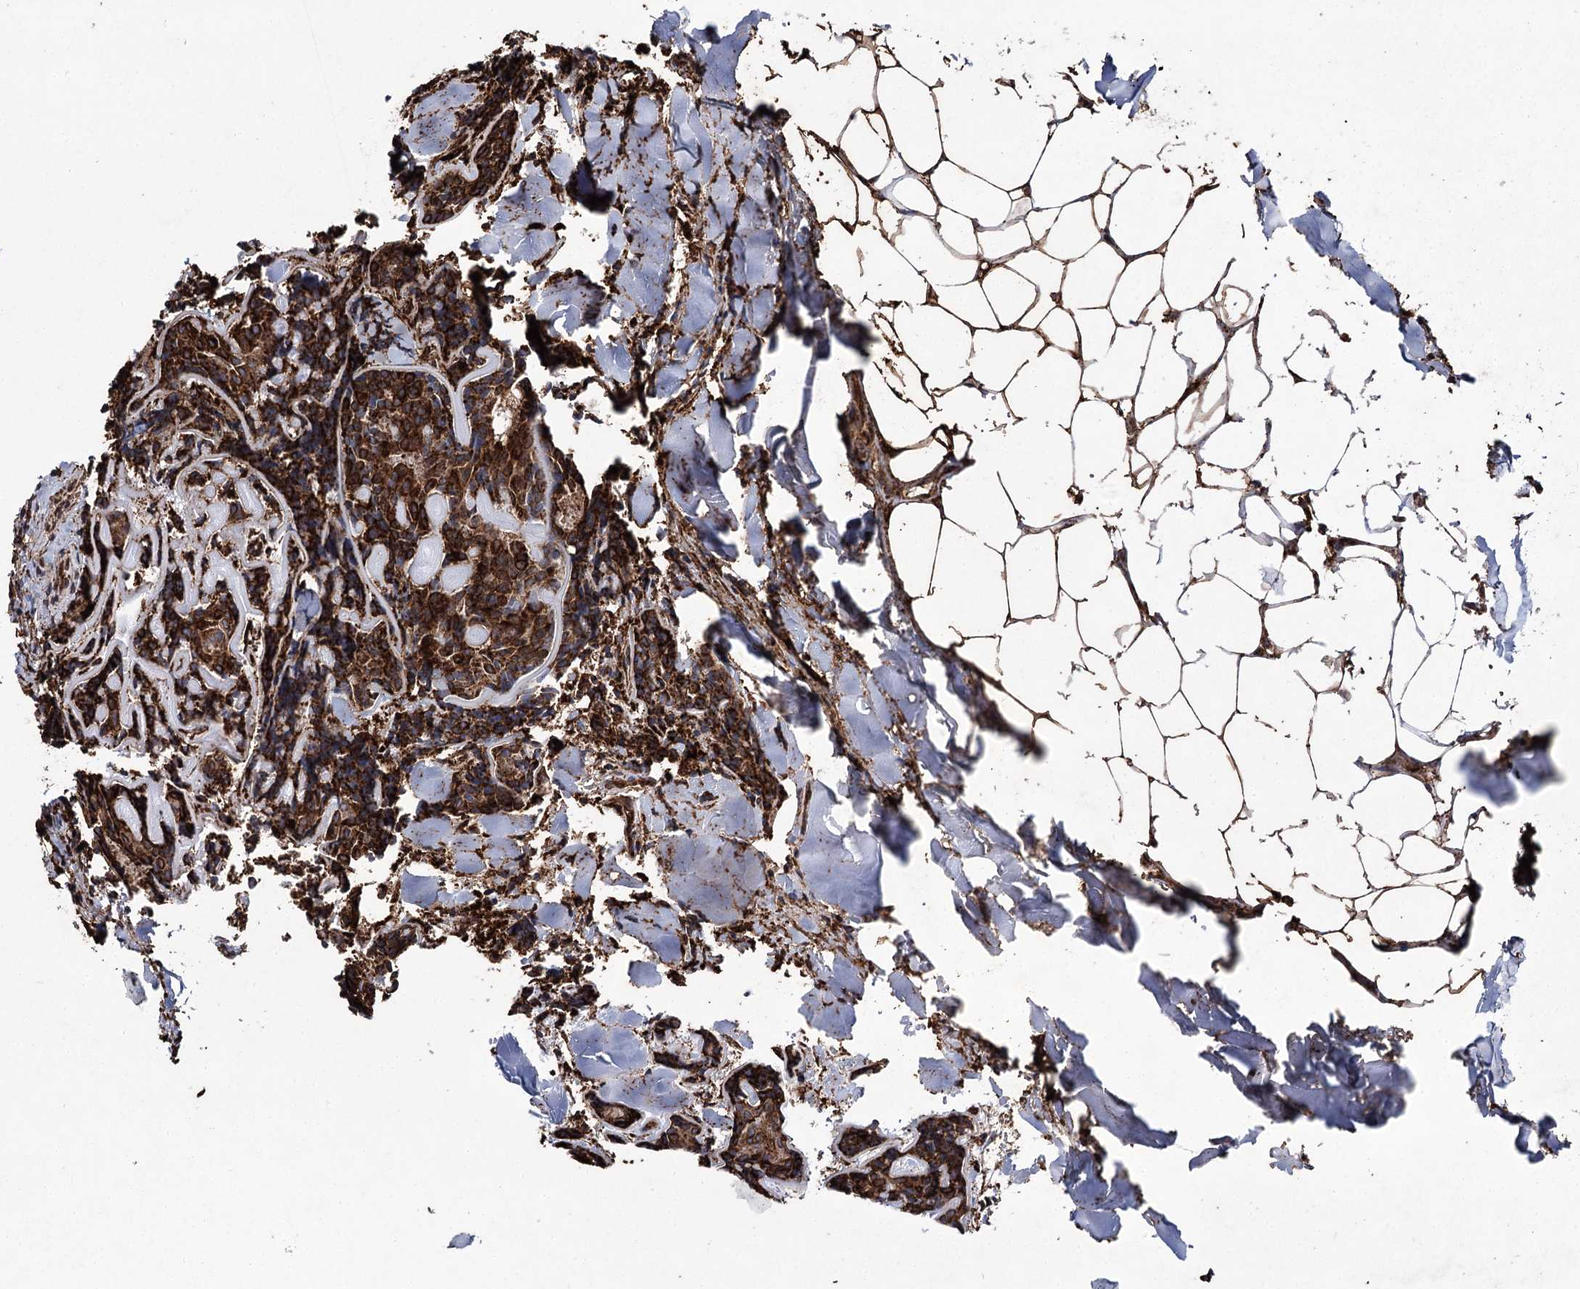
{"staining": {"intensity": "strong", "quantity": ">75%", "location": "cytoplasmic/membranous"}, "tissue": "head and neck cancer", "cell_type": "Tumor cells", "image_type": "cancer", "snomed": [{"axis": "morphology", "description": "Adenocarcinoma, NOS"}, {"axis": "topography", "description": "Salivary gland"}, {"axis": "topography", "description": "Head-Neck"}], "caption": "Head and neck cancer (adenocarcinoma) stained with DAB (3,3'-diaminobenzidine) immunohistochemistry (IHC) shows high levels of strong cytoplasmic/membranous positivity in about >75% of tumor cells. Ihc stains the protein in brown and the nuclei are stained blue.", "gene": "DCUN1D4", "patient": {"sex": "female", "age": 63}}